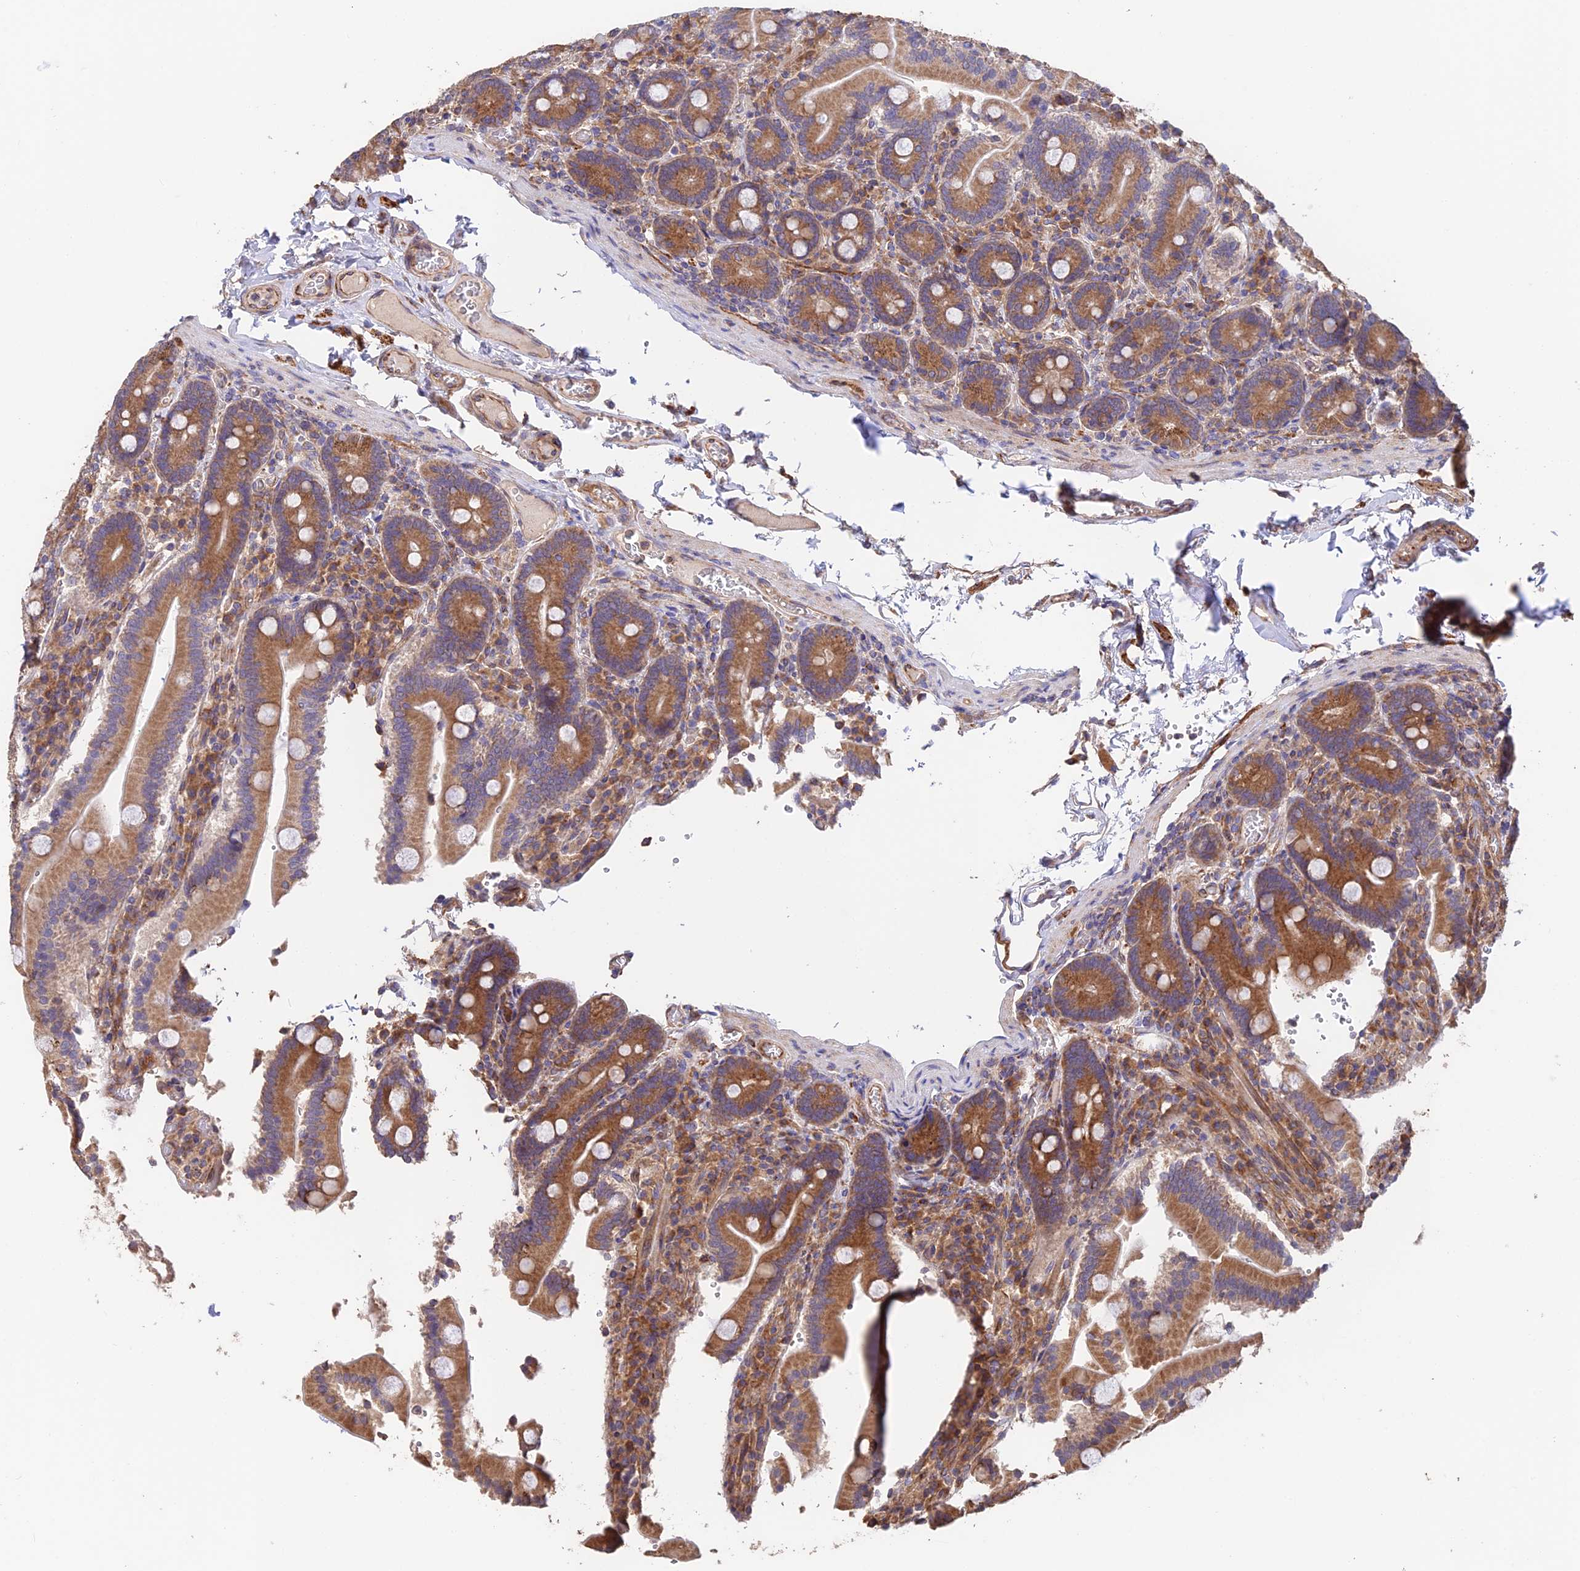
{"staining": {"intensity": "strong", "quantity": ">75%", "location": "cytoplasmic/membranous"}, "tissue": "duodenum", "cell_type": "Glandular cells", "image_type": "normal", "snomed": [{"axis": "morphology", "description": "Normal tissue, NOS"}, {"axis": "topography", "description": "Duodenum"}], "caption": "Human duodenum stained for a protein (brown) reveals strong cytoplasmic/membranous positive positivity in approximately >75% of glandular cells.", "gene": "EMC3", "patient": {"sex": "female", "age": 62}}